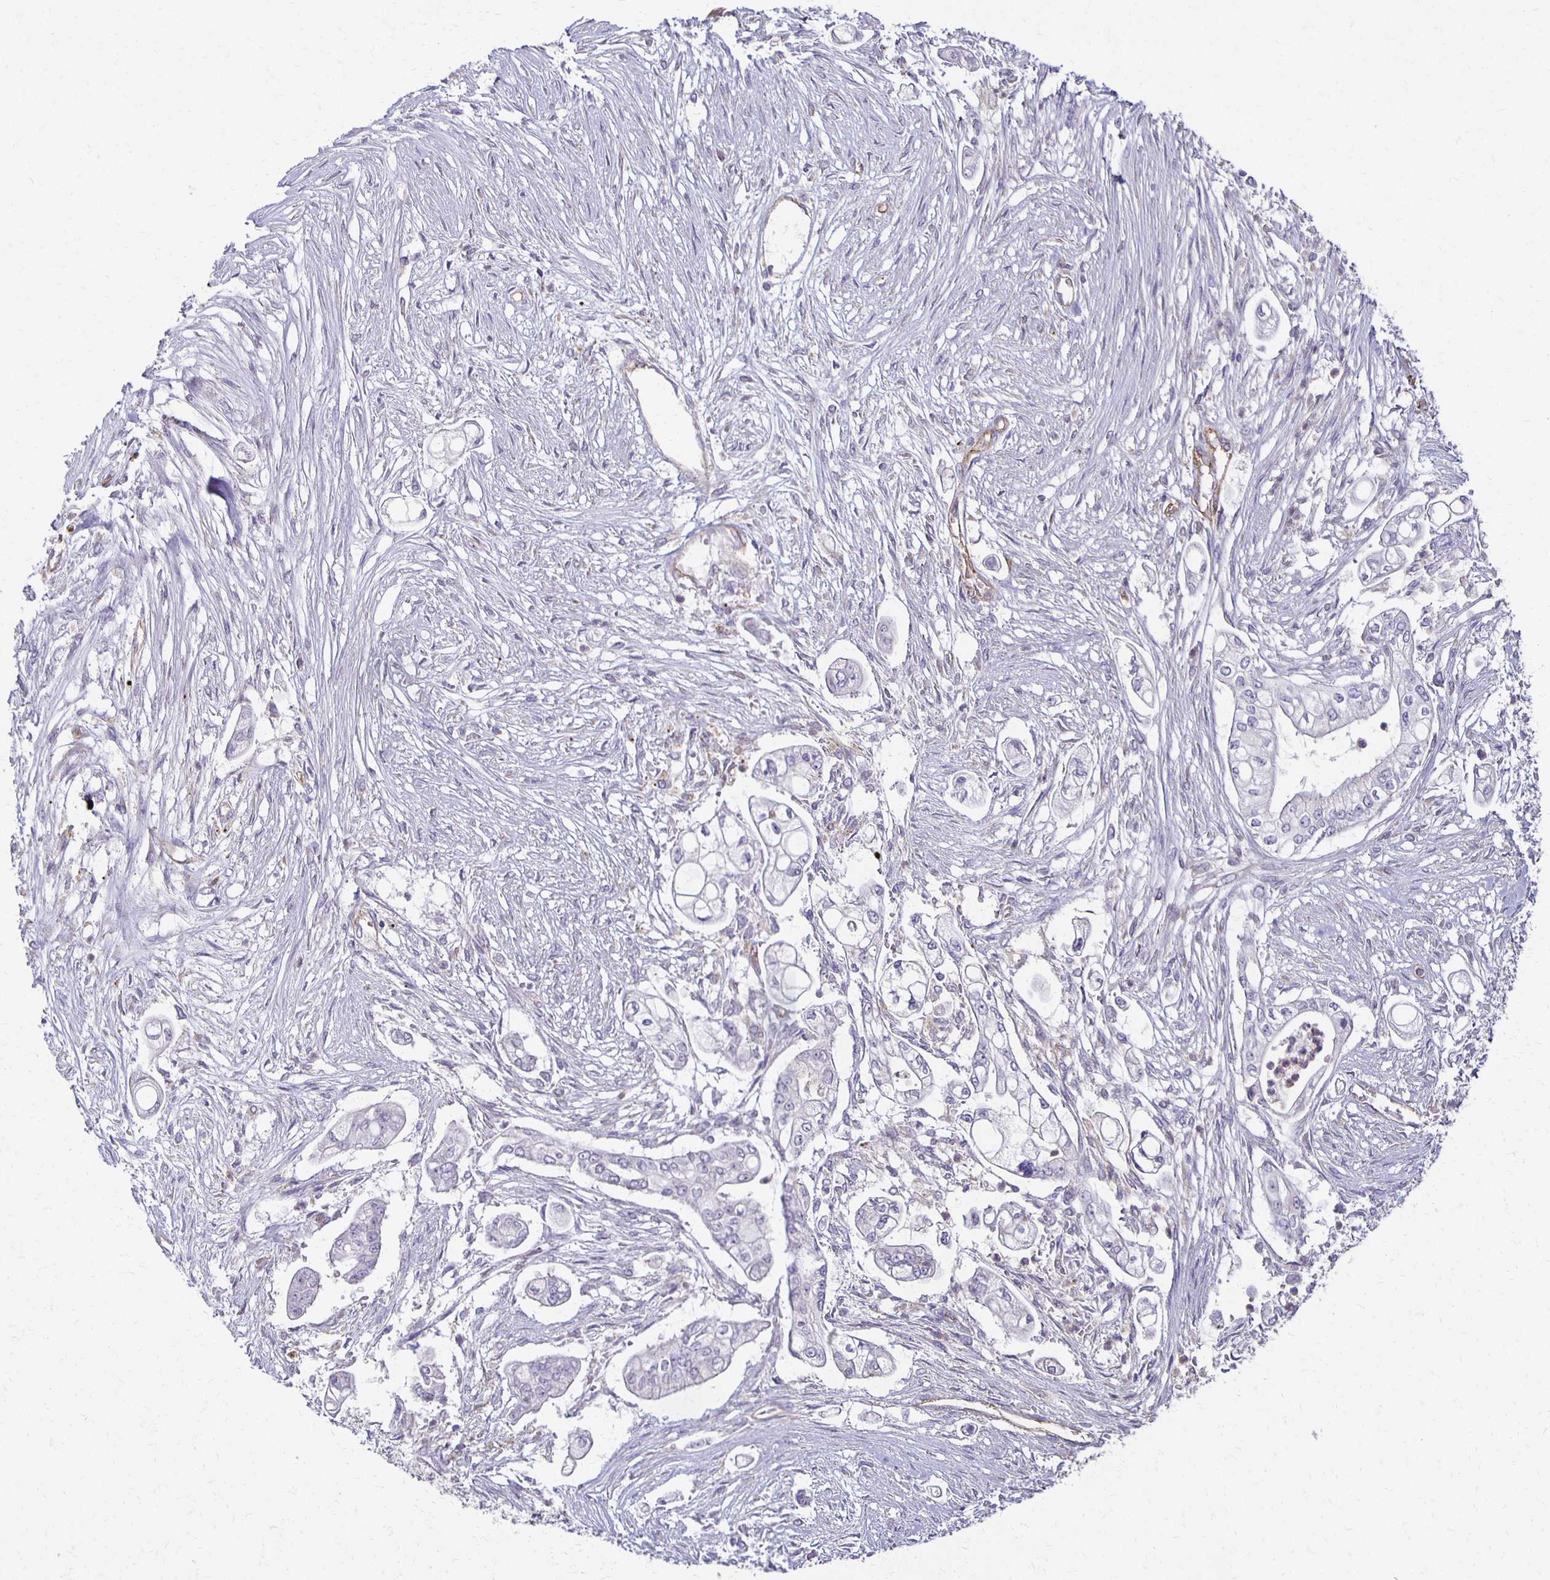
{"staining": {"intensity": "negative", "quantity": "none", "location": "none"}, "tissue": "pancreatic cancer", "cell_type": "Tumor cells", "image_type": "cancer", "snomed": [{"axis": "morphology", "description": "Adenocarcinoma, NOS"}, {"axis": "topography", "description": "Pancreas"}], "caption": "Human pancreatic adenocarcinoma stained for a protein using immunohistochemistry exhibits no staining in tumor cells.", "gene": "GPX4", "patient": {"sex": "female", "age": 69}}